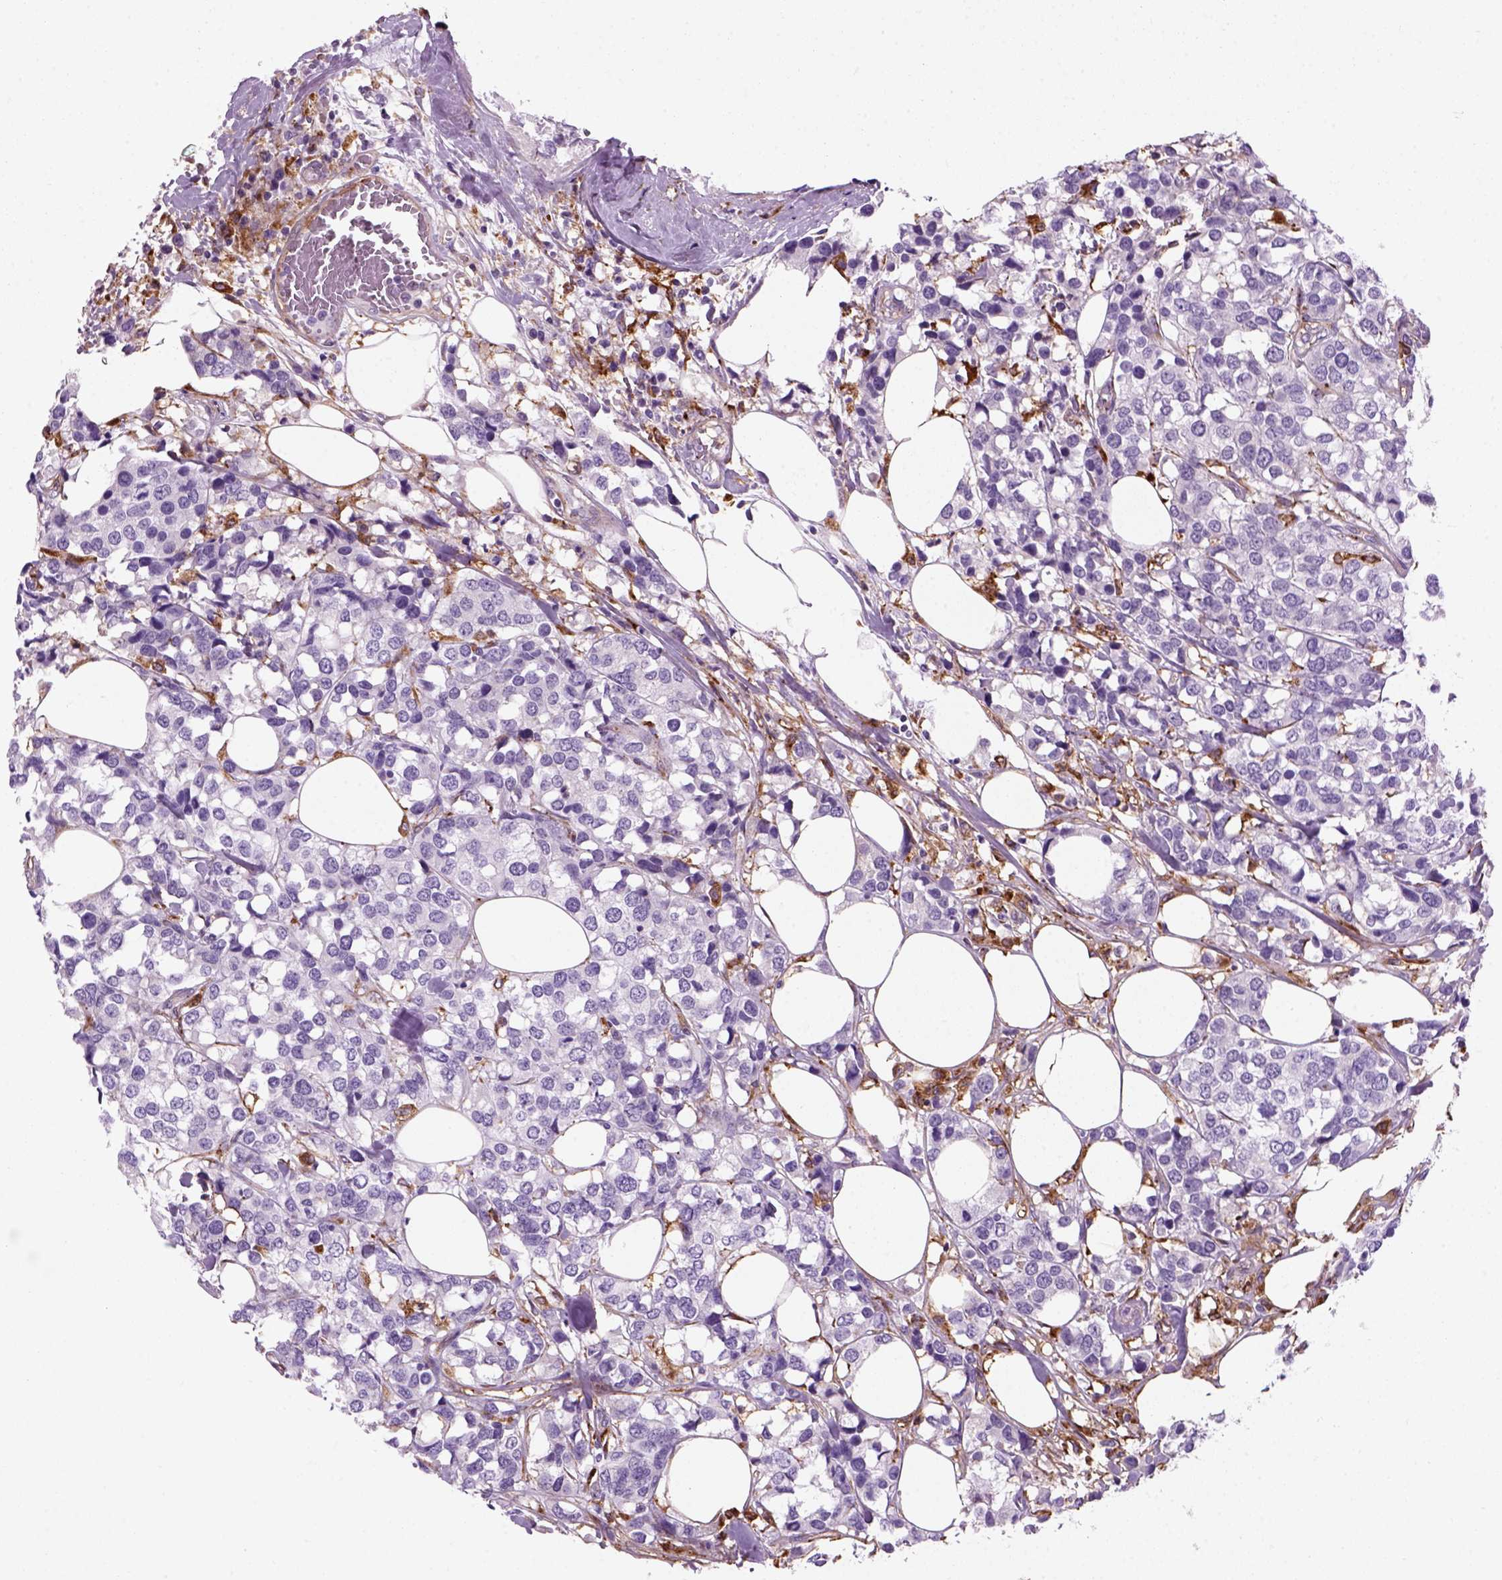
{"staining": {"intensity": "negative", "quantity": "none", "location": "none"}, "tissue": "breast cancer", "cell_type": "Tumor cells", "image_type": "cancer", "snomed": [{"axis": "morphology", "description": "Lobular carcinoma"}, {"axis": "topography", "description": "Breast"}], "caption": "Immunohistochemical staining of human lobular carcinoma (breast) demonstrates no significant positivity in tumor cells.", "gene": "MARCKS", "patient": {"sex": "female", "age": 59}}